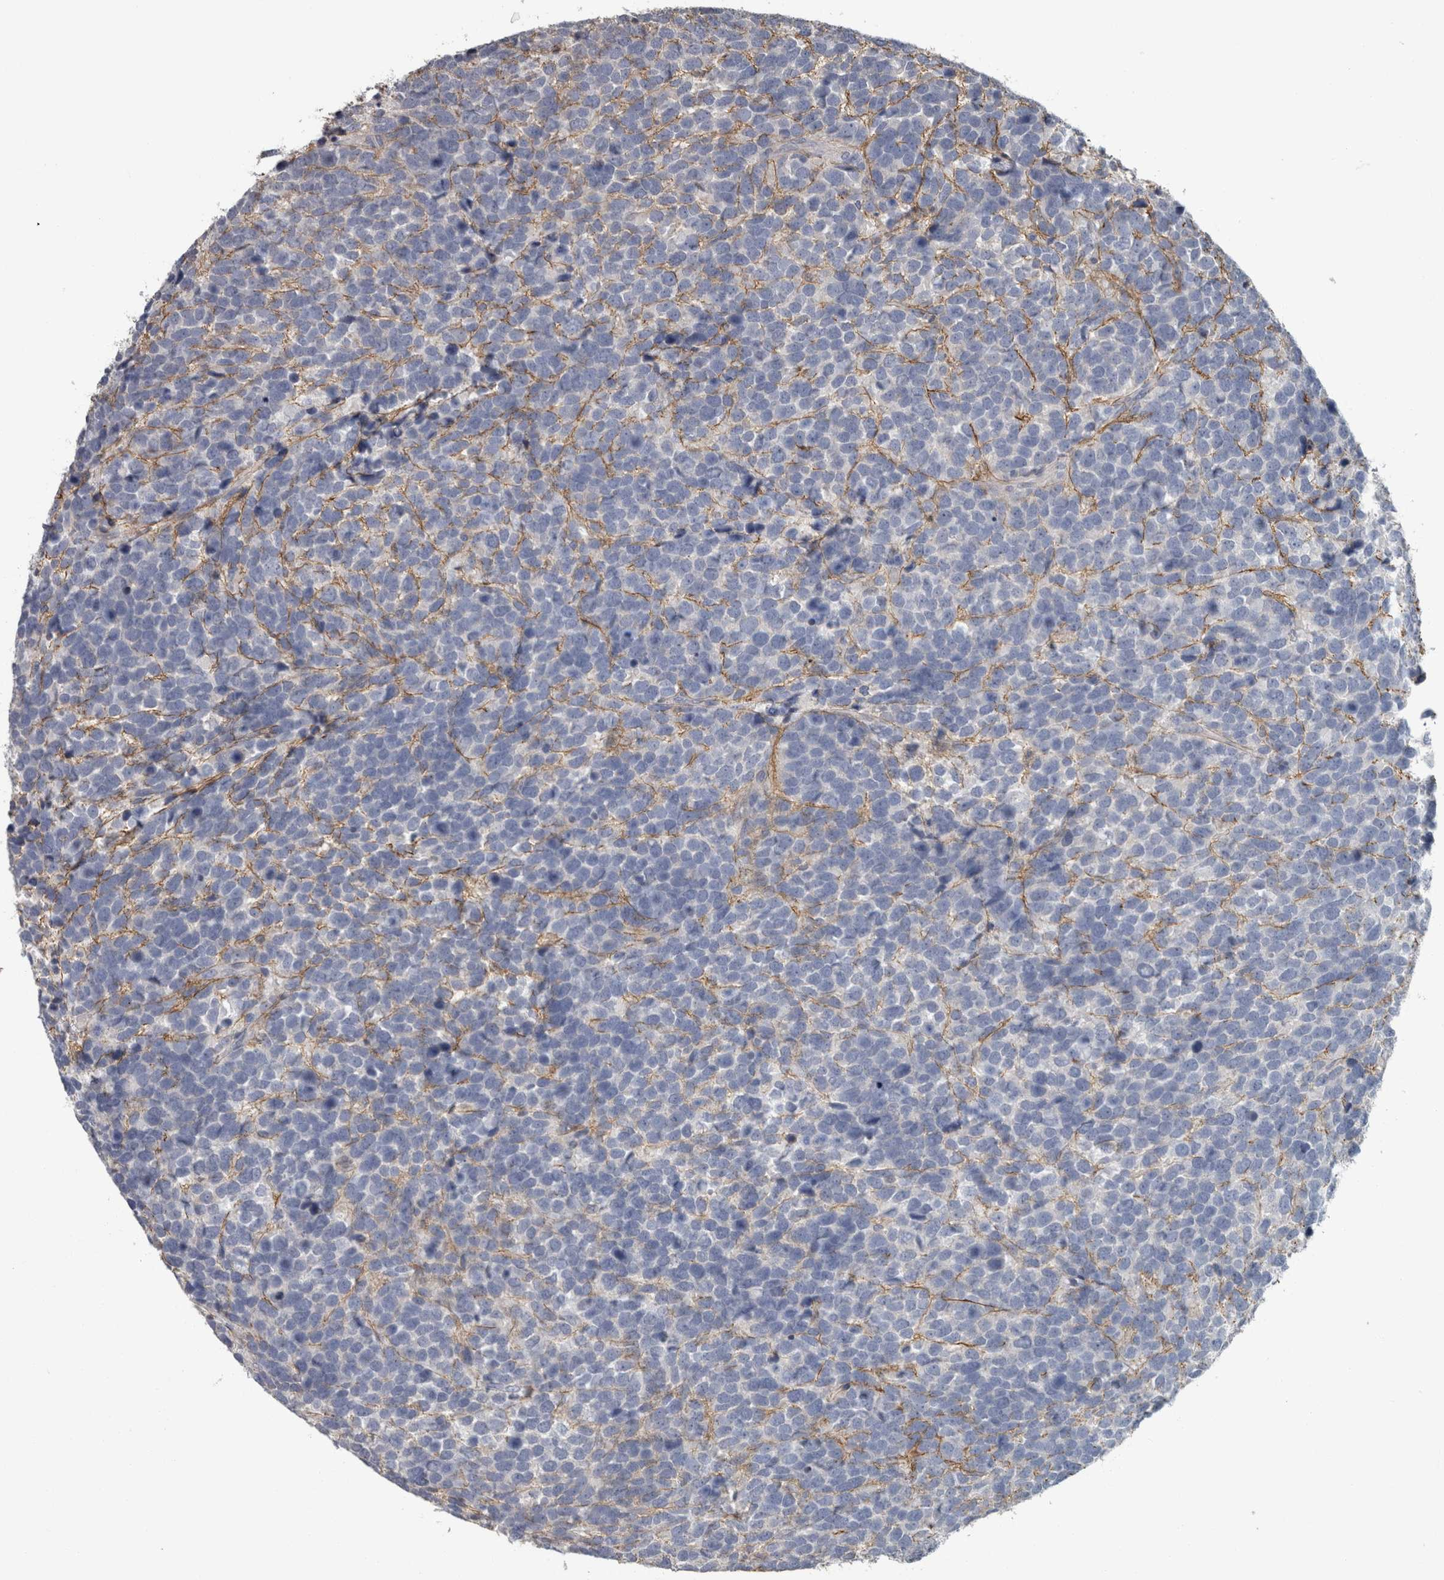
{"staining": {"intensity": "negative", "quantity": "none", "location": "none"}, "tissue": "urothelial cancer", "cell_type": "Tumor cells", "image_type": "cancer", "snomed": [{"axis": "morphology", "description": "Urothelial carcinoma, High grade"}, {"axis": "topography", "description": "Urinary bladder"}], "caption": "Immunohistochemical staining of human urothelial carcinoma (high-grade) demonstrates no significant staining in tumor cells.", "gene": "EFEMP2", "patient": {"sex": "female", "age": 82}}